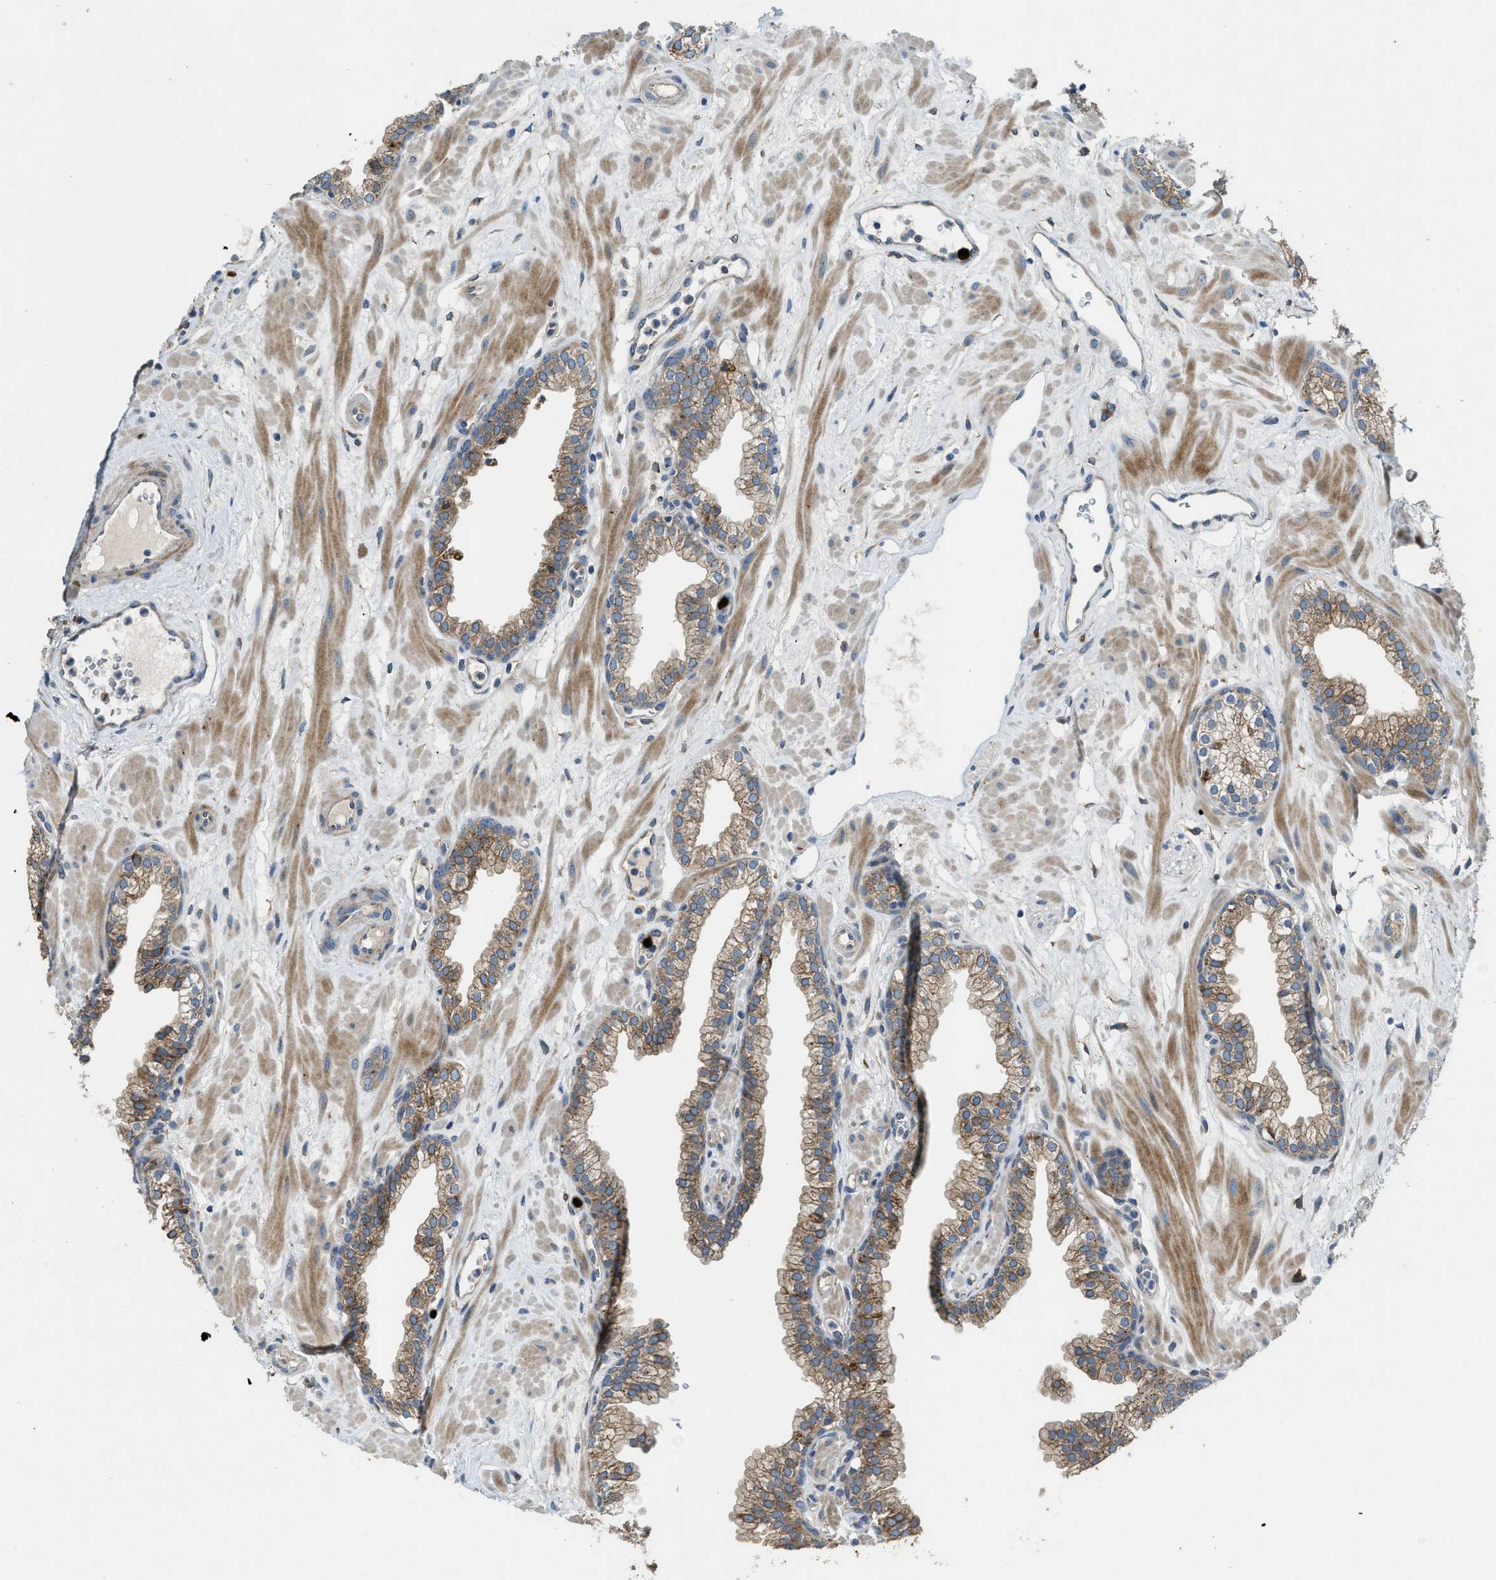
{"staining": {"intensity": "moderate", "quantity": ">75%", "location": "cytoplasmic/membranous"}, "tissue": "prostate", "cell_type": "Glandular cells", "image_type": "normal", "snomed": [{"axis": "morphology", "description": "Normal tissue, NOS"}, {"axis": "morphology", "description": "Urothelial carcinoma, Low grade"}, {"axis": "topography", "description": "Urinary bladder"}, {"axis": "topography", "description": "Prostate"}], "caption": "Immunohistochemistry (IHC) of unremarkable human prostate demonstrates medium levels of moderate cytoplasmic/membranous staining in approximately >75% of glandular cells.", "gene": "TMEM68", "patient": {"sex": "male", "age": 60}}